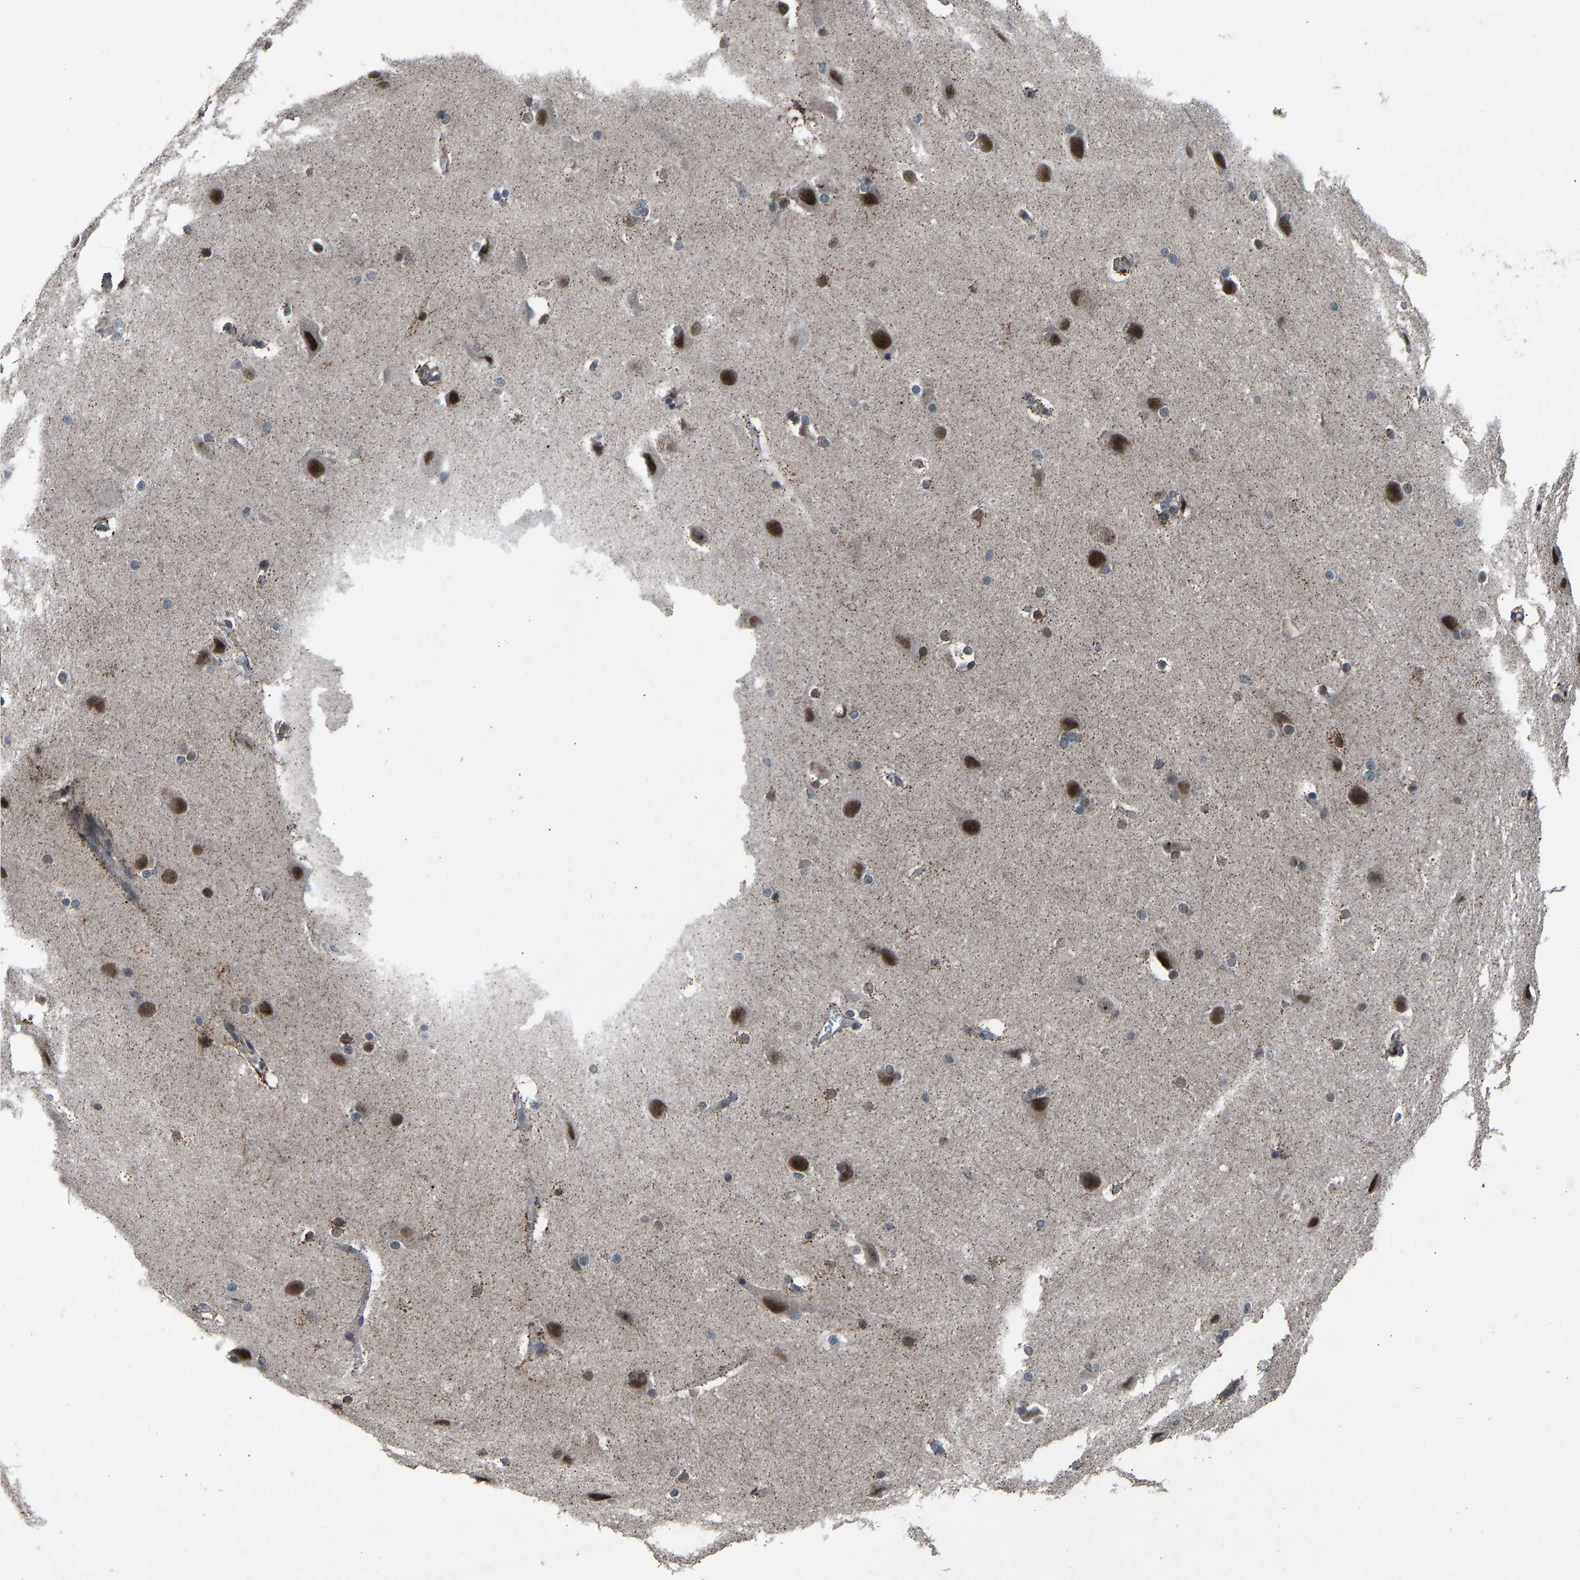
{"staining": {"intensity": "moderate", "quantity": "25%-75%", "location": "cytoplasmic/membranous"}, "tissue": "cerebral cortex", "cell_type": "Endothelial cells", "image_type": "normal", "snomed": [{"axis": "morphology", "description": "Normal tissue, NOS"}, {"axis": "topography", "description": "Cerebral cortex"}, {"axis": "topography", "description": "Hippocampus"}], "caption": "Immunohistochemistry (IHC) (DAB (3,3'-diaminobenzidine)) staining of unremarkable human cerebral cortex exhibits moderate cytoplasmic/membranous protein positivity in about 25%-75% of endothelial cells.", "gene": "SLC43A1", "patient": {"sex": "female", "age": 19}}